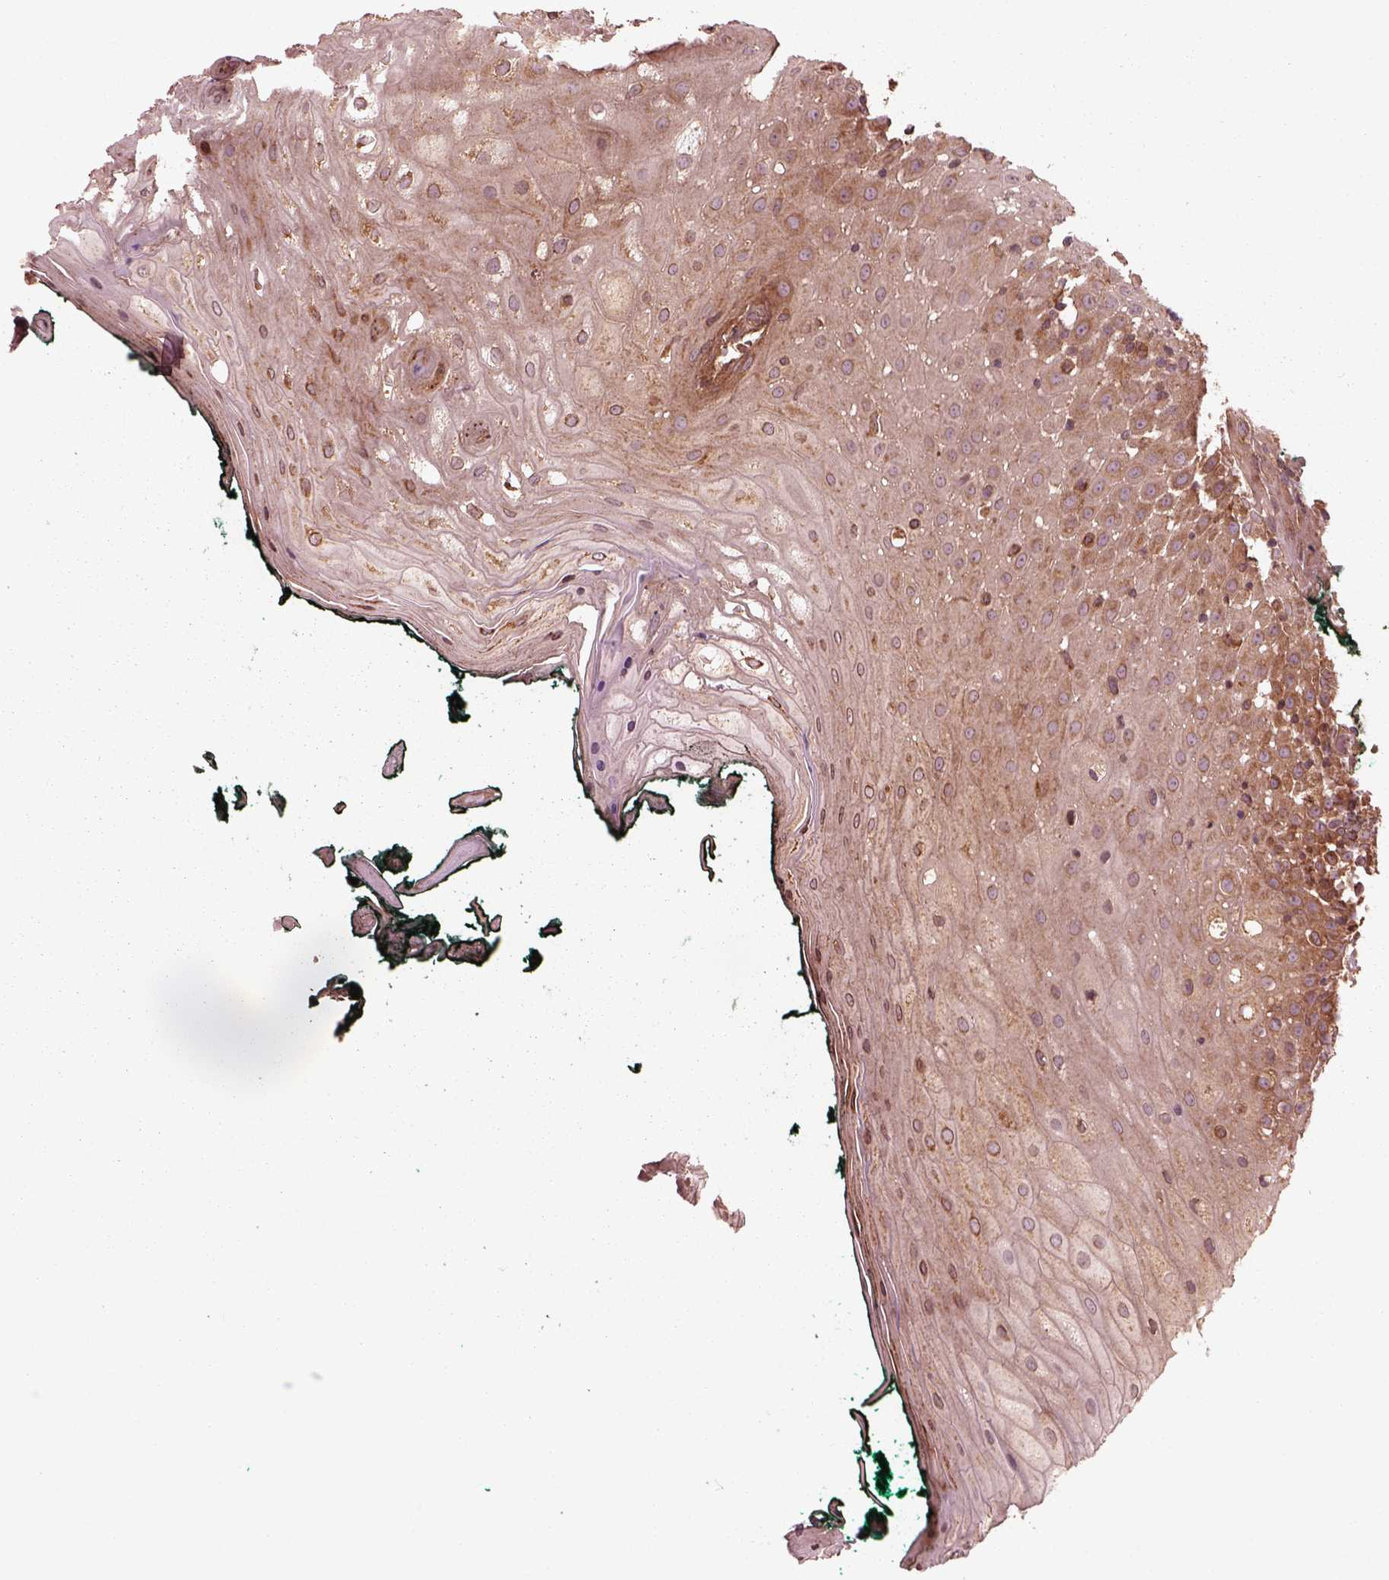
{"staining": {"intensity": "moderate", "quantity": "25%-75%", "location": "cytoplasmic/membranous"}, "tissue": "oral mucosa", "cell_type": "Squamous epithelial cells", "image_type": "normal", "snomed": [{"axis": "morphology", "description": "Normal tissue, NOS"}, {"axis": "topography", "description": "Oral tissue"}, {"axis": "topography", "description": "Head-Neck"}], "caption": "About 25%-75% of squamous epithelial cells in benign human oral mucosa reveal moderate cytoplasmic/membranous protein positivity as visualized by brown immunohistochemical staining.", "gene": "PIK3R2", "patient": {"sex": "female", "age": 68}}